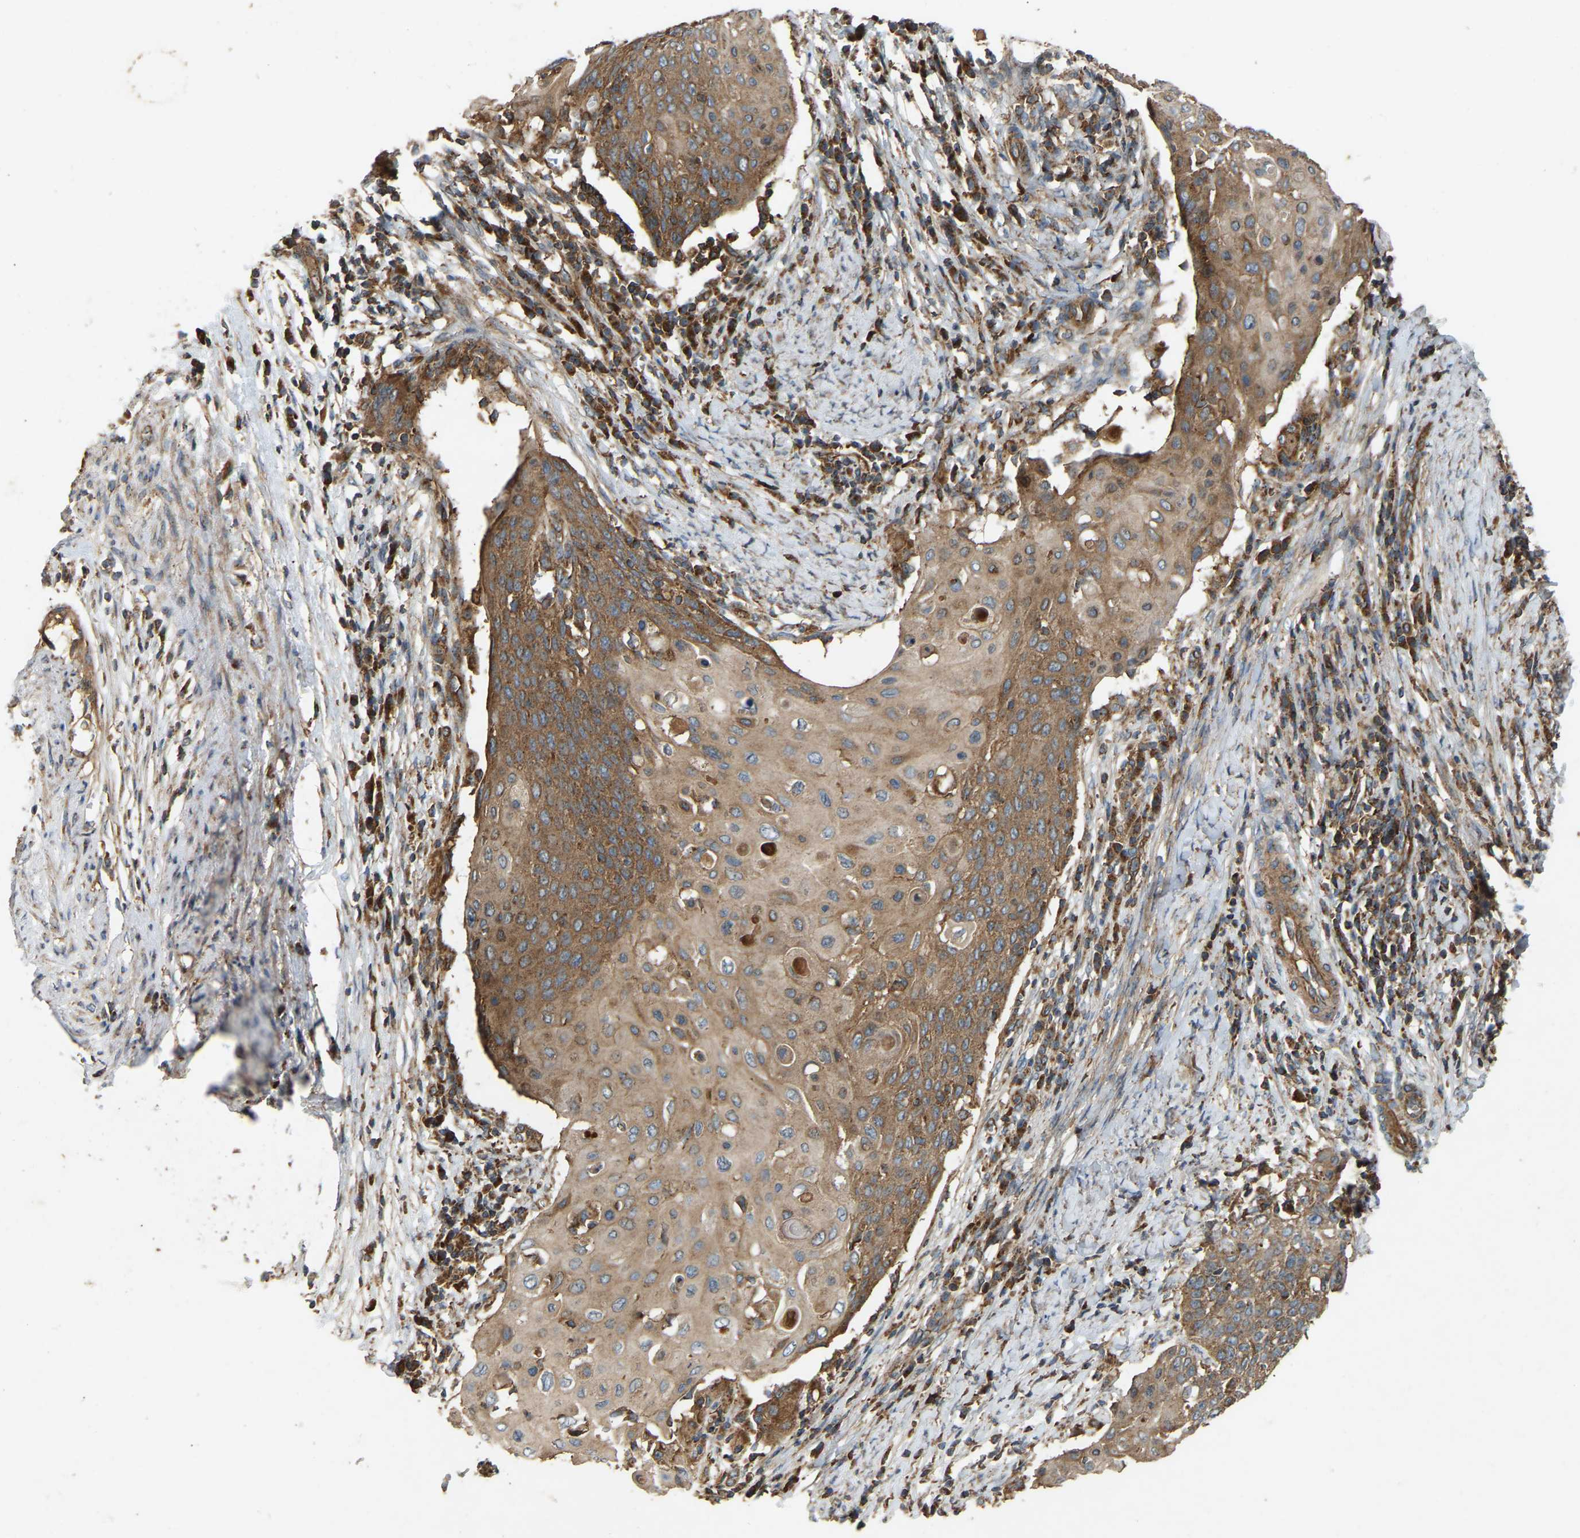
{"staining": {"intensity": "moderate", "quantity": ">75%", "location": "cytoplasmic/membranous"}, "tissue": "cervical cancer", "cell_type": "Tumor cells", "image_type": "cancer", "snomed": [{"axis": "morphology", "description": "Squamous cell carcinoma, NOS"}, {"axis": "topography", "description": "Cervix"}], "caption": "DAB immunohistochemical staining of human squamous cell carcinoma (cervical) exhibits moderate cytoplasmic/membranous protein expression in about >75% of tumor cells.", "gene": "SAMD9L", "patient": {"sex": "female", "age": 39}}